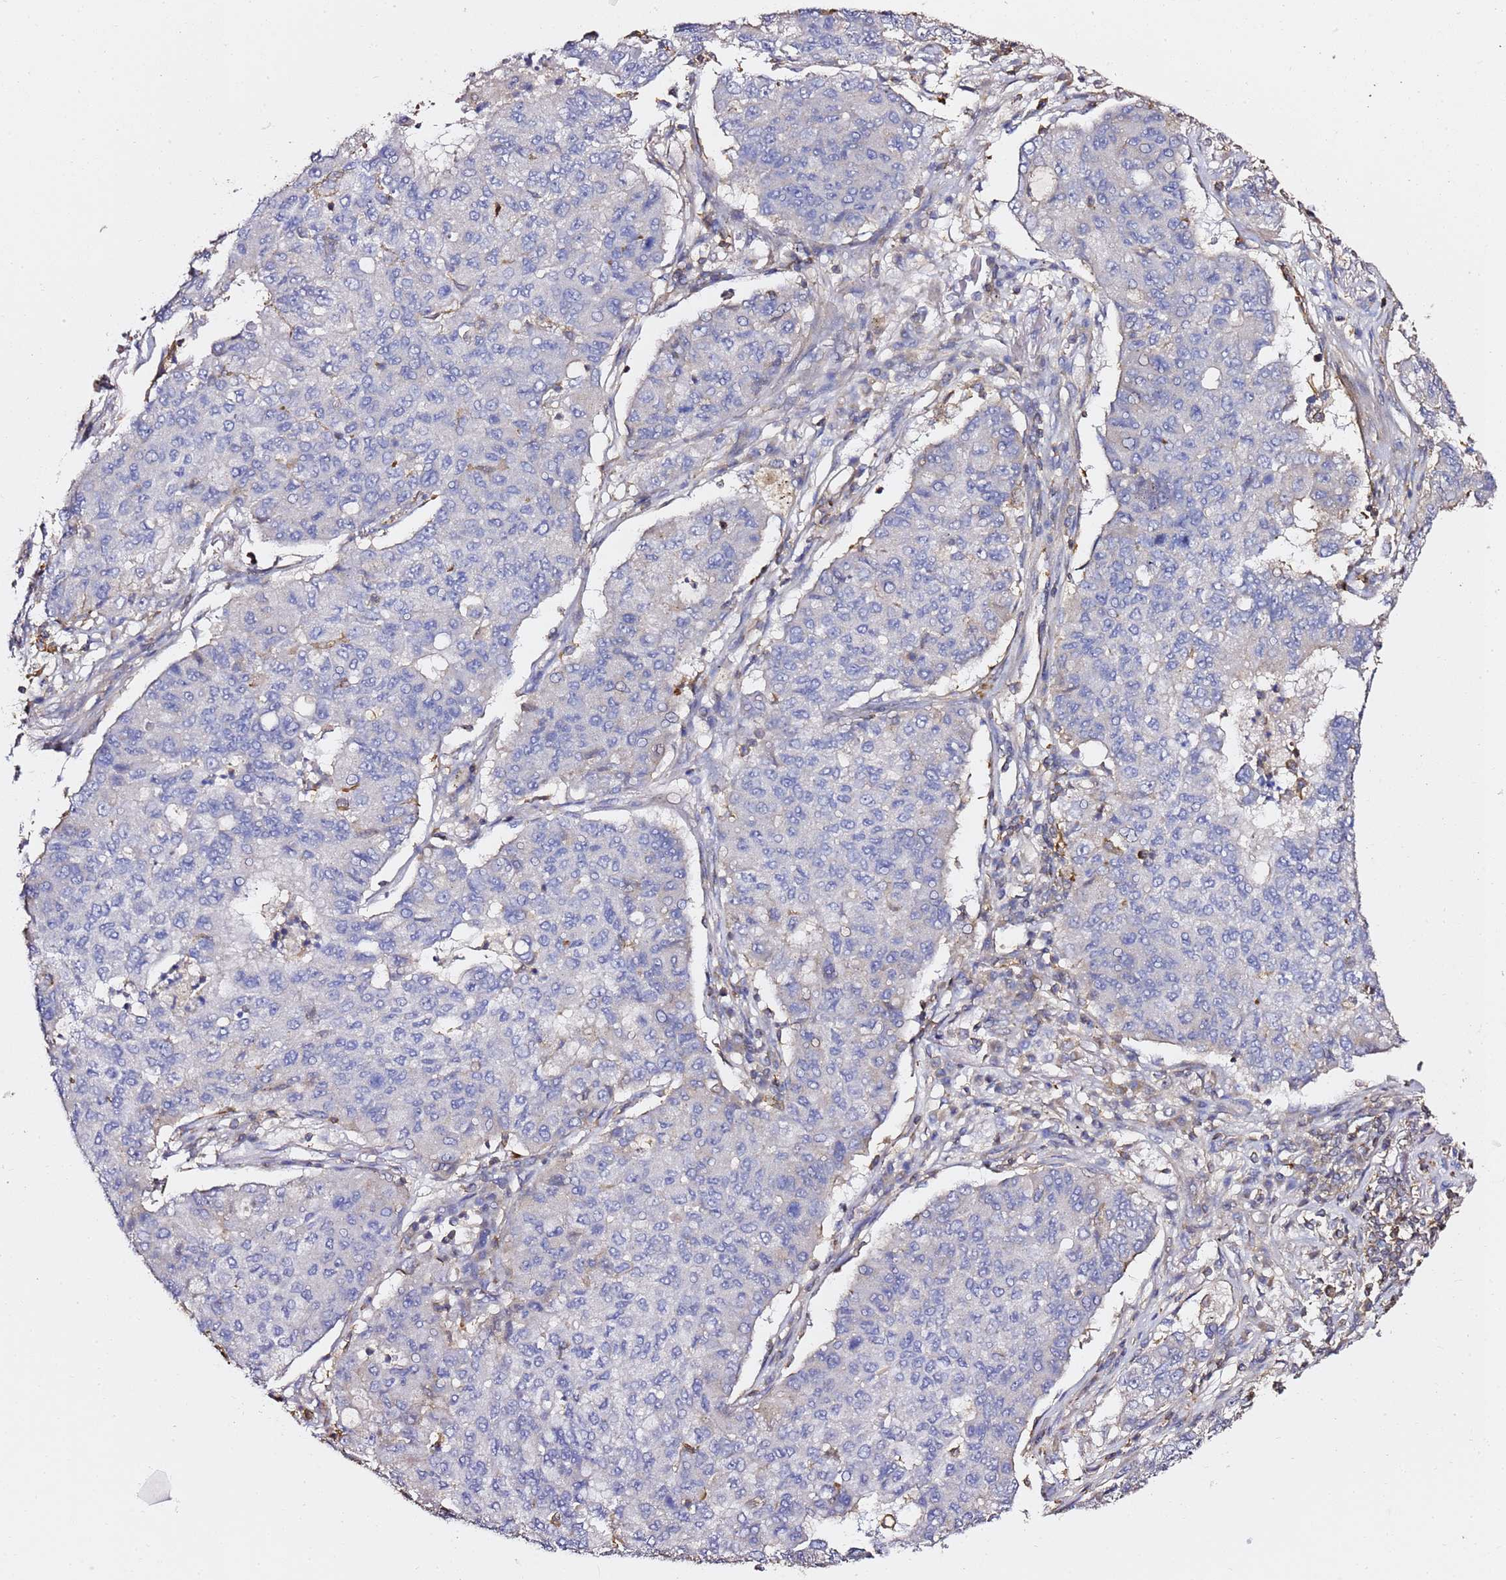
{"staining": {"intensity": "negative", "quantity": "none", "location": "none"}, "tissue": "lung cancer", "cell_type": "Tumor cells", "image_type": "cancer", "snomed": [{"axis": "morphology", "description": "Squamous cell carcinoma, NOS"}, {"axis": "topography", "description": "Lung"}], "caption": "Tumor cells are negative for protein expression in human lung squamous cell carcinoma.", "gene": "ZFP36L2", "patient": {"sex": "male", "age": 74}}